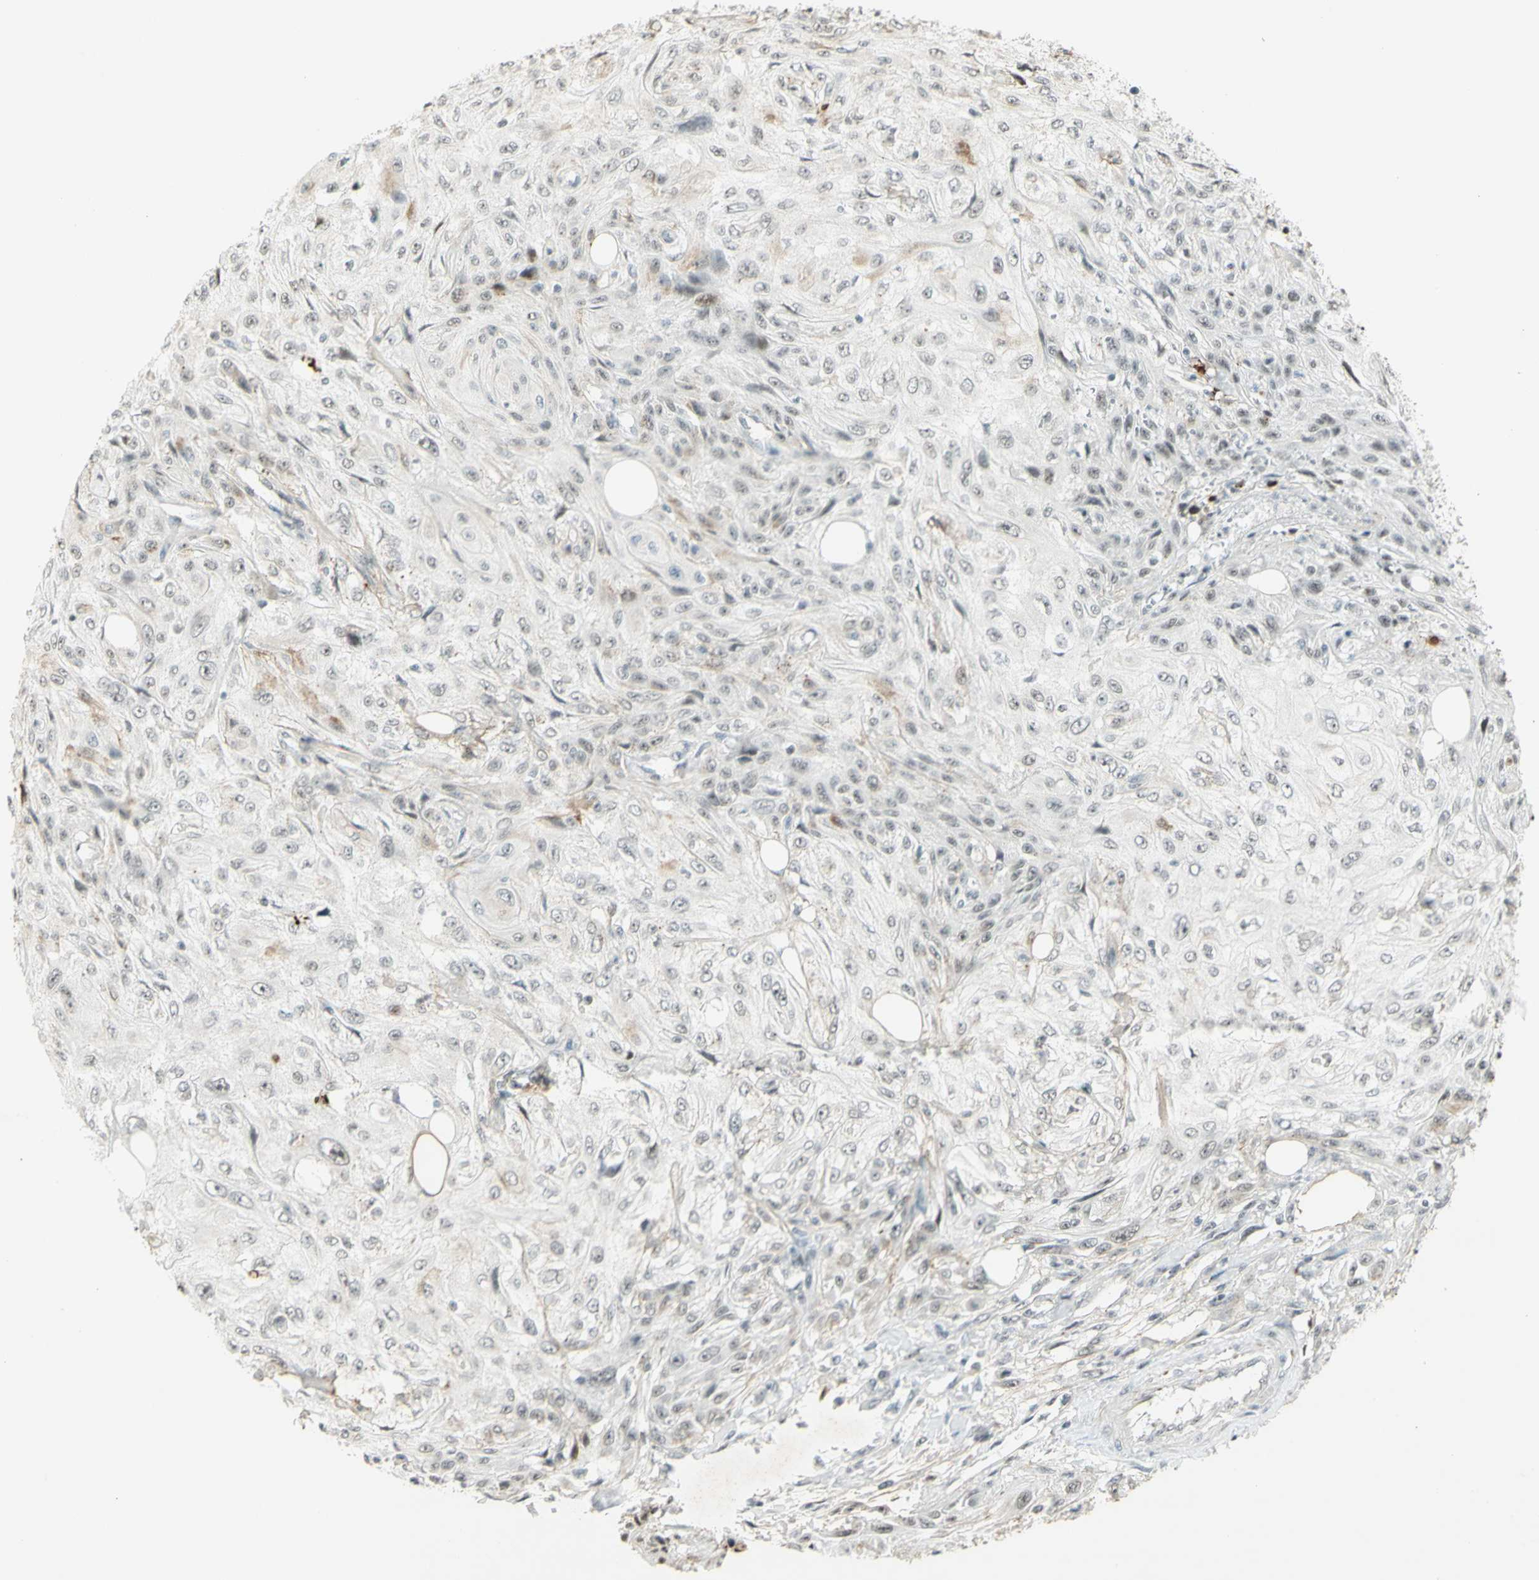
{"staining": {"intensity": "moderate", "quantity": ">75%", "location": "nuclear"}, "tissue": "skin cancer", "cell_type": "Tumor cells", "image_type": "cancer", "snomed": [{"axis": "morphology", "description": "Squamous cell carcinoma, NOS"}, {"axis": "topography", "description": "Skin"}], "caption": "A brown stain labels moderate nuclear expression of a protein in skin cancer tumor cells. Nuclei are stained in blue.", "gene": "IRF1", "patient": {"sex": "male", "age": 75}}